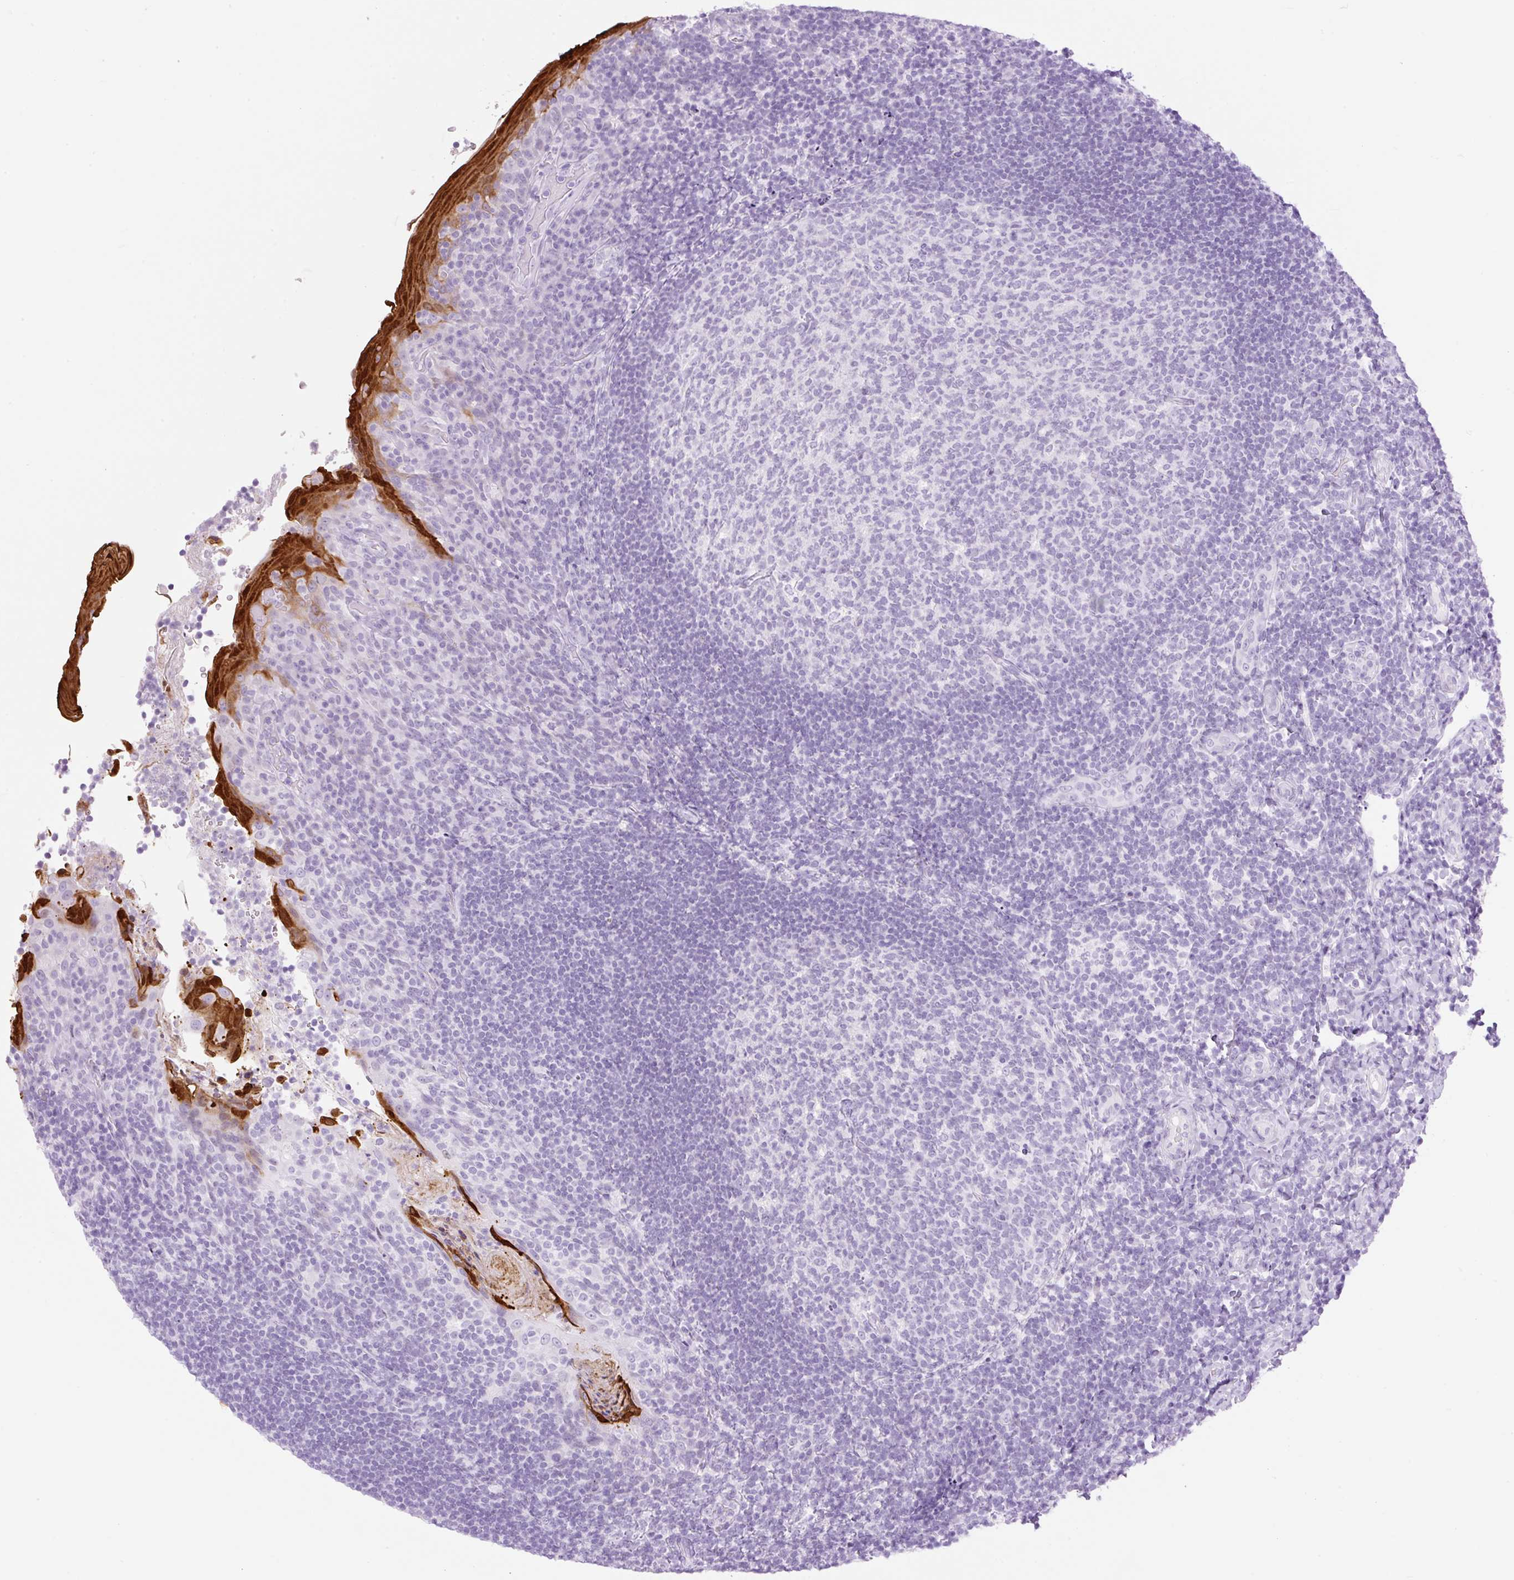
{"staining": {"intensity": "negative", "quantity": "none", "location": "none"}, "tissue": "tonsil", "cell_type": "Germinal center cells", "image_type": "normal", "snomed": [{"axis": "morphology", "description": "Normal tissue, NOS"}, {"axis": "topography", "description": "Tonsil"}], "caption": "Immunohistochemistry (IHC) micrograph of benign tonsil: human tonsil stained with DAB (3,3'-diaminobenzidine) shows no significant protein staining in germinal center cells.", "gene": "SPRR4", "patient": {"sex": "female", "age": 10}}